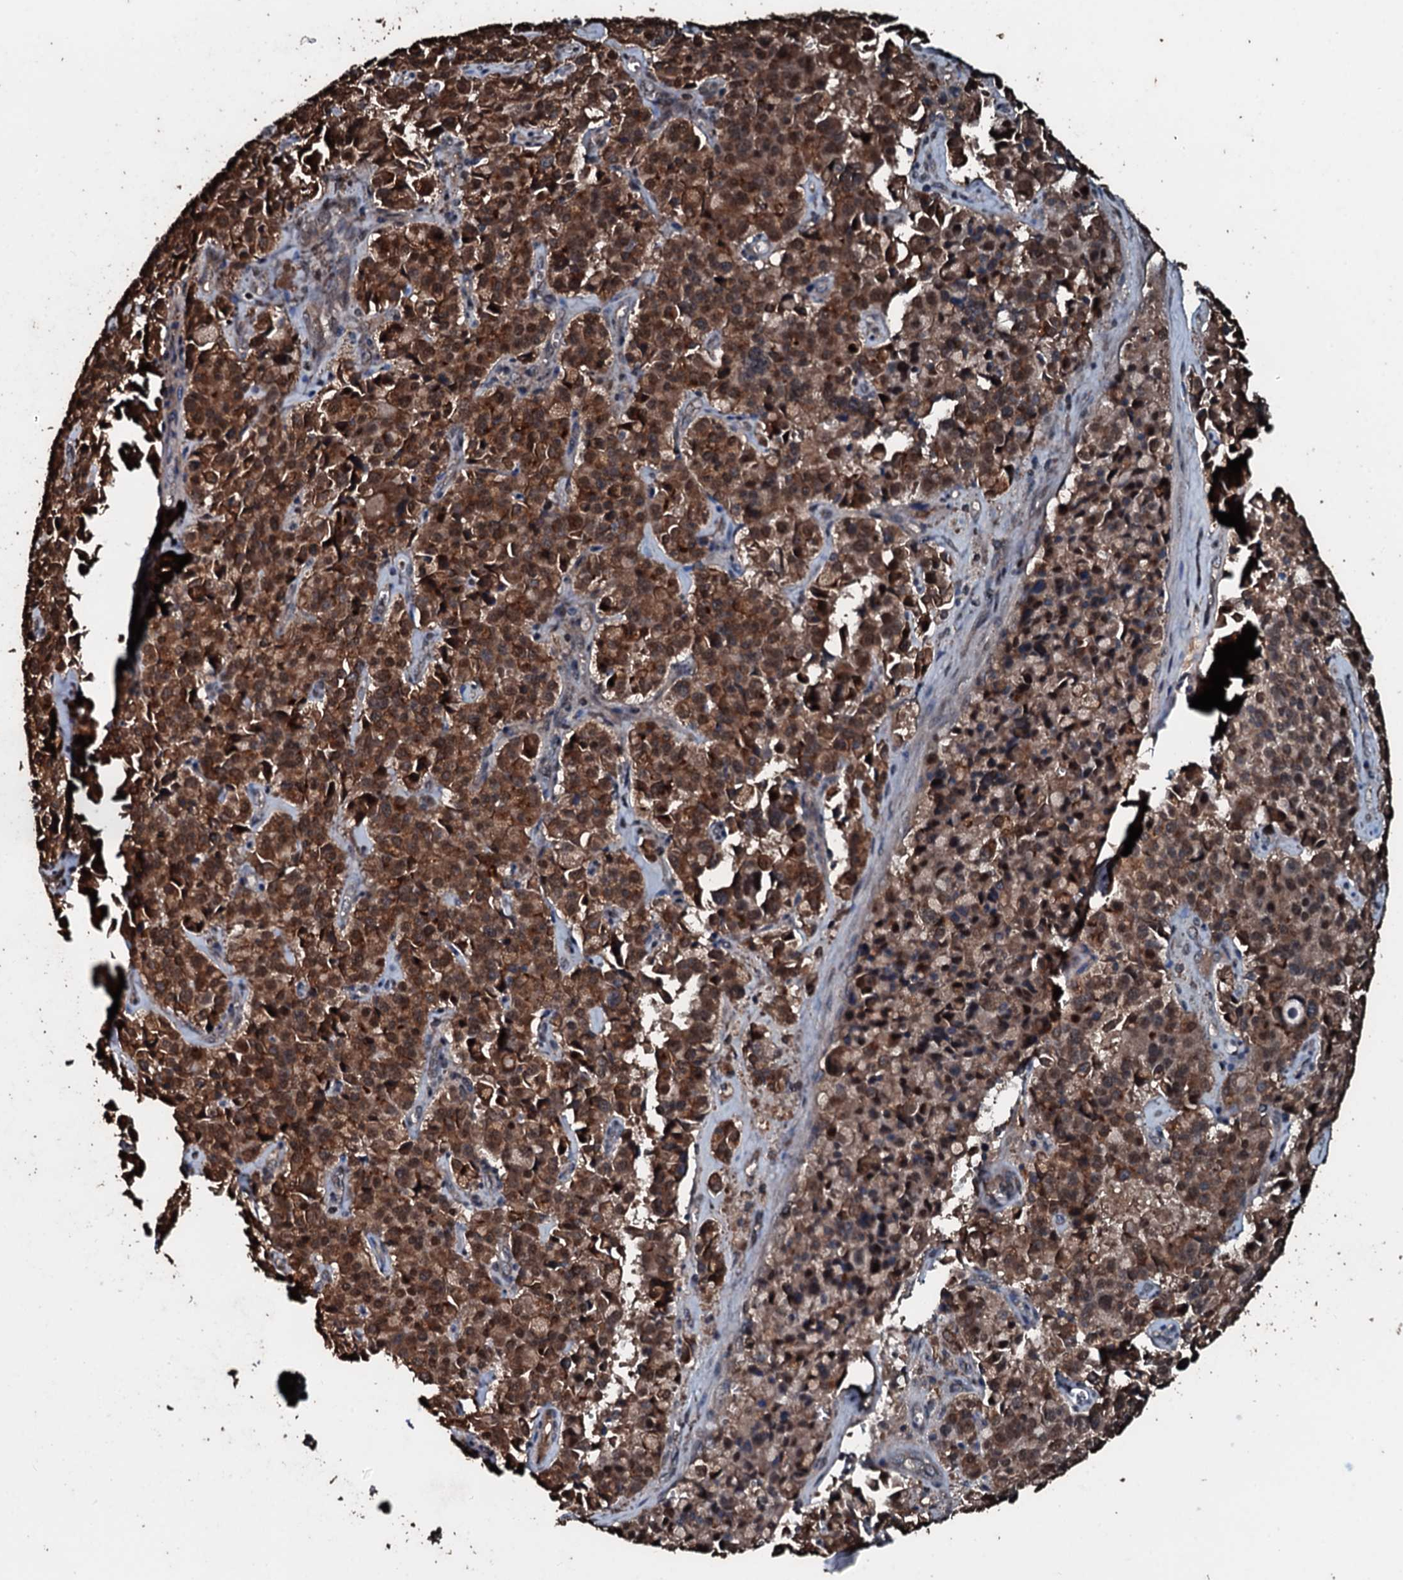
{"staining": {"intensity": "moderate", "quantity": ">75%", "location": "cytoplasmic/membranous,nuclear"}, "tissue": "pancreatic cancer", "cell_type": "Tumor cells", "image_type": "cancer", "snomed": [{"axis": "morphology", "description": "Adenocarcinoma, NOS"}, {"axis": "topography", "description": "Pancreas"}], "caption": "Tumor cells show medium levels of moderate cytoplasmic/membranous and nuclear positivity in approximately >75% of cells in pancreatic adenocarcinoma. The staining was performed using DAB to visualize the protein expression in brown, while the nuclei were stained in blue with hematoxylin (Magnification: 20x).", "gene": "FAAP24", "patient": {"sex": "male", "age": 65}}